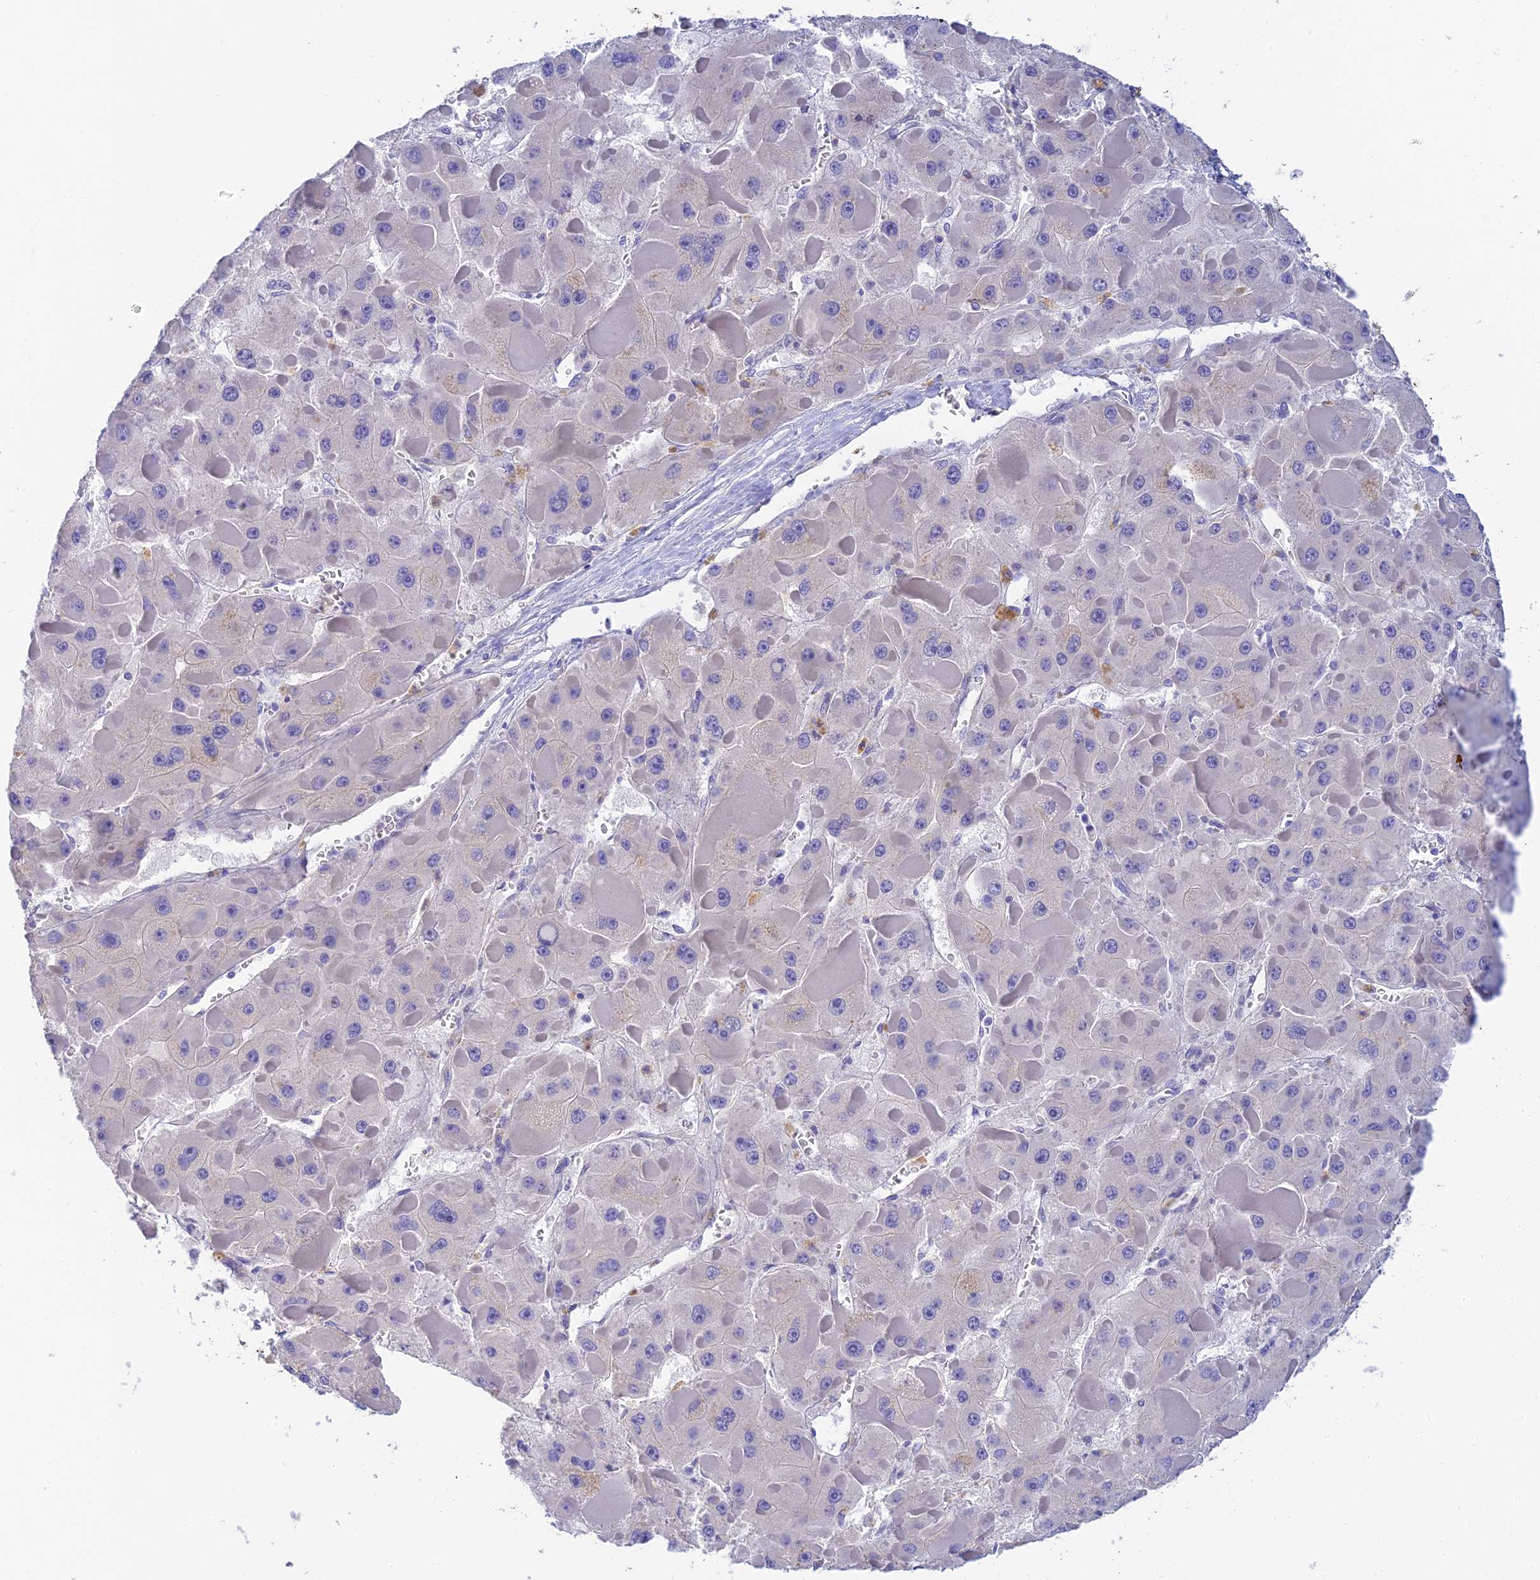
{"staining": {"intensity": "negative", "quantity": "none", "location": "none"}, "tissue": "liver cancer", "cell_type": "Tumor cells", "image_type": "cancer", "snomed": [{"axis": "morphology", "description": "Carcinoma, Hepatocellular, NOS"}, {"axis": "topography", "description": "Liver"}], "caption": "DAB (3,3'-diaminobenzidine) immunohistochemical staining of hepatocellular carcinoma (liver) displays no significant positivity in tumor cells.", "gene": "INTS13", "patient": {"sex": "female", "age": 73}}